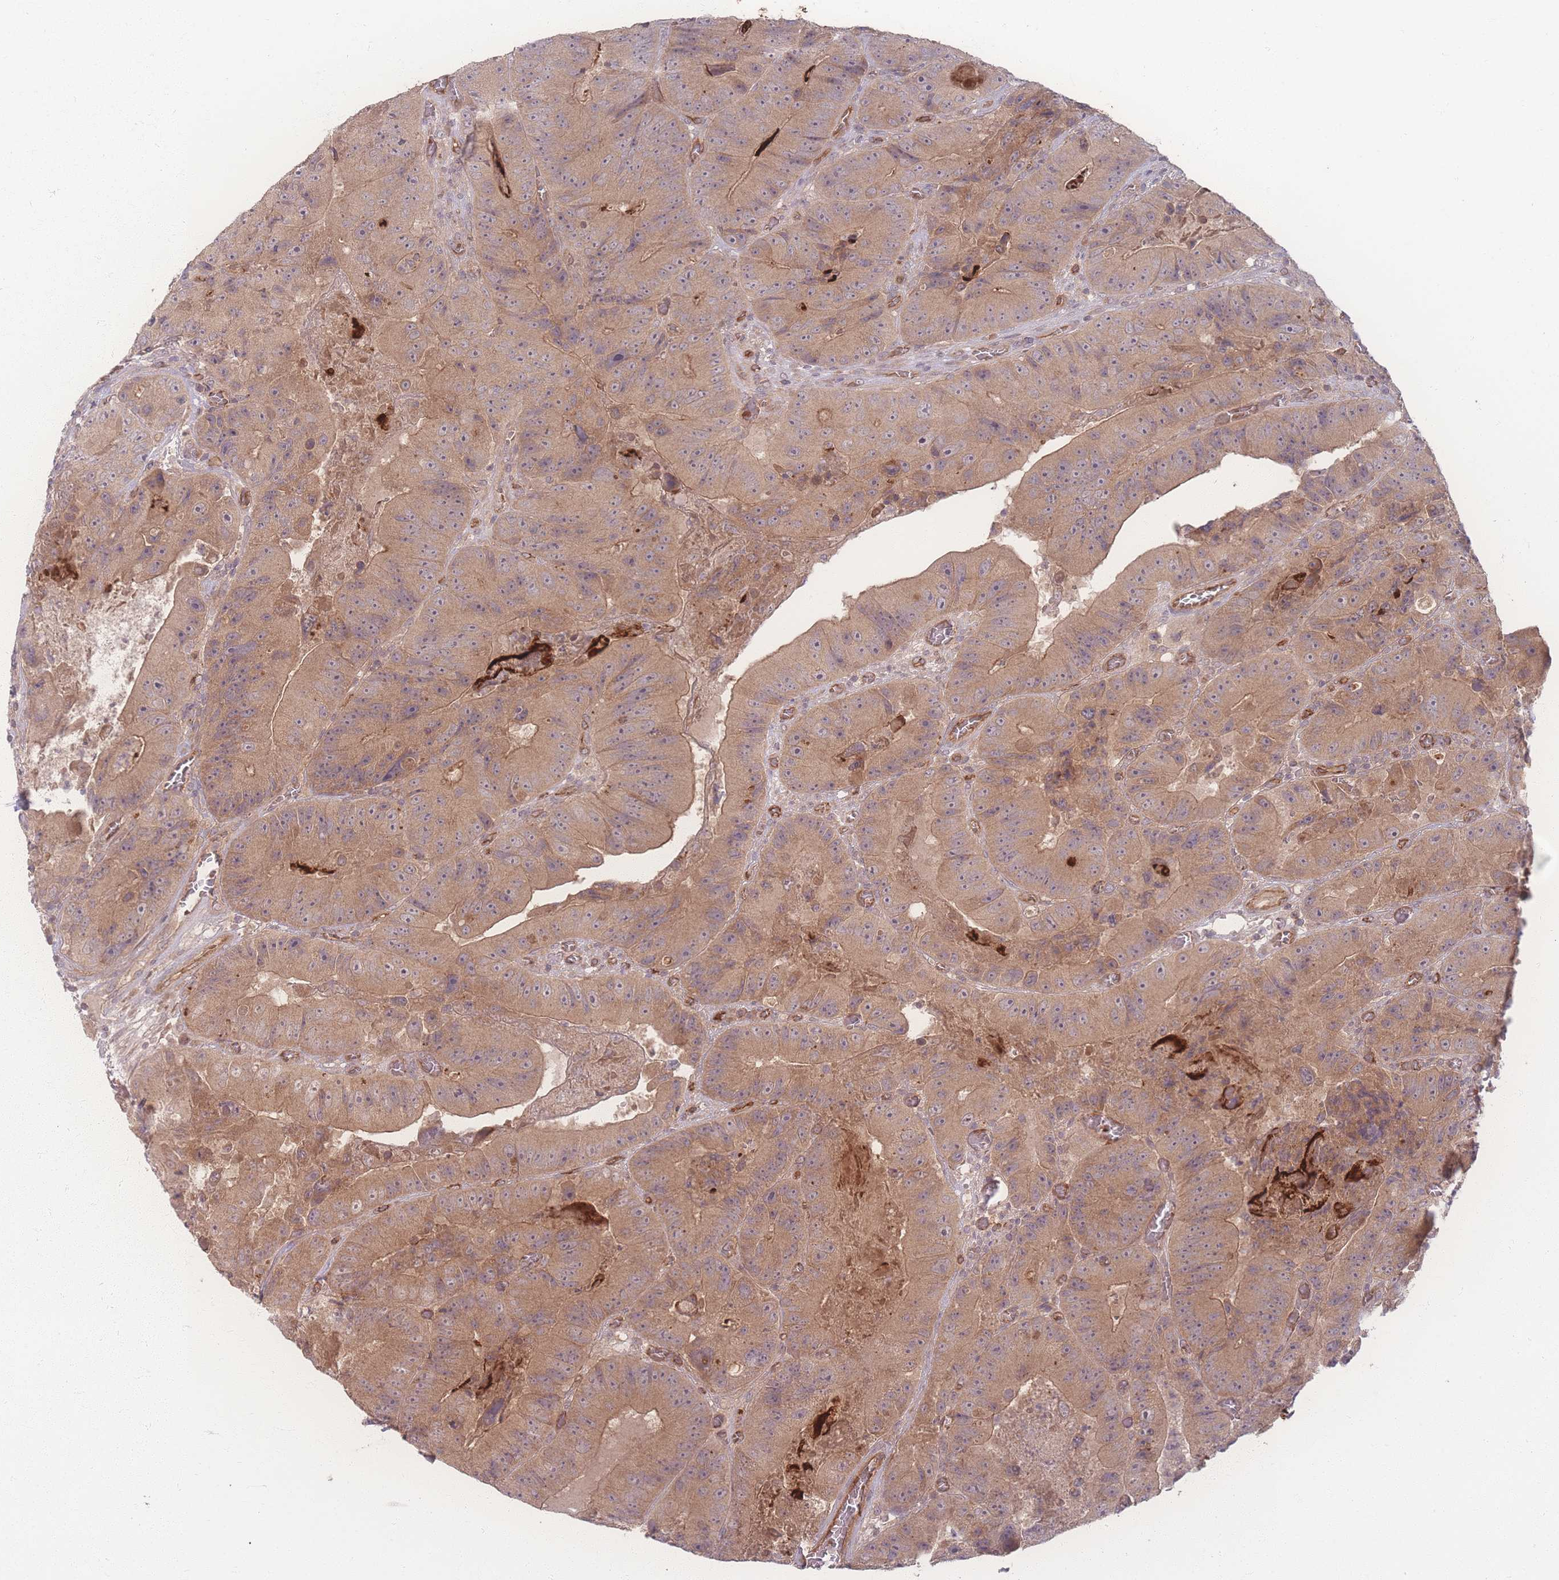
{"staining": {"intensity": "moderate", "quantity": ">75%", "location": "cytoplasmic/membranous"}, "tissue": "colorectal cancer", "cell_type": "Tumor cells", "image_type": "cancer", "snomed": [{"axis": "morphology", "description": "Adenocarcinoma, NOS"}, {"axis": "topography", "description": "Colon"}], "caption": "Moderate cytoplasmic/membranous positivity for a protein is present in about >75% of tumor cells of colorectal cancer using immunohistochemistry.", "gene": "INSR", "patient": {"sex": "female", "age": 86}}